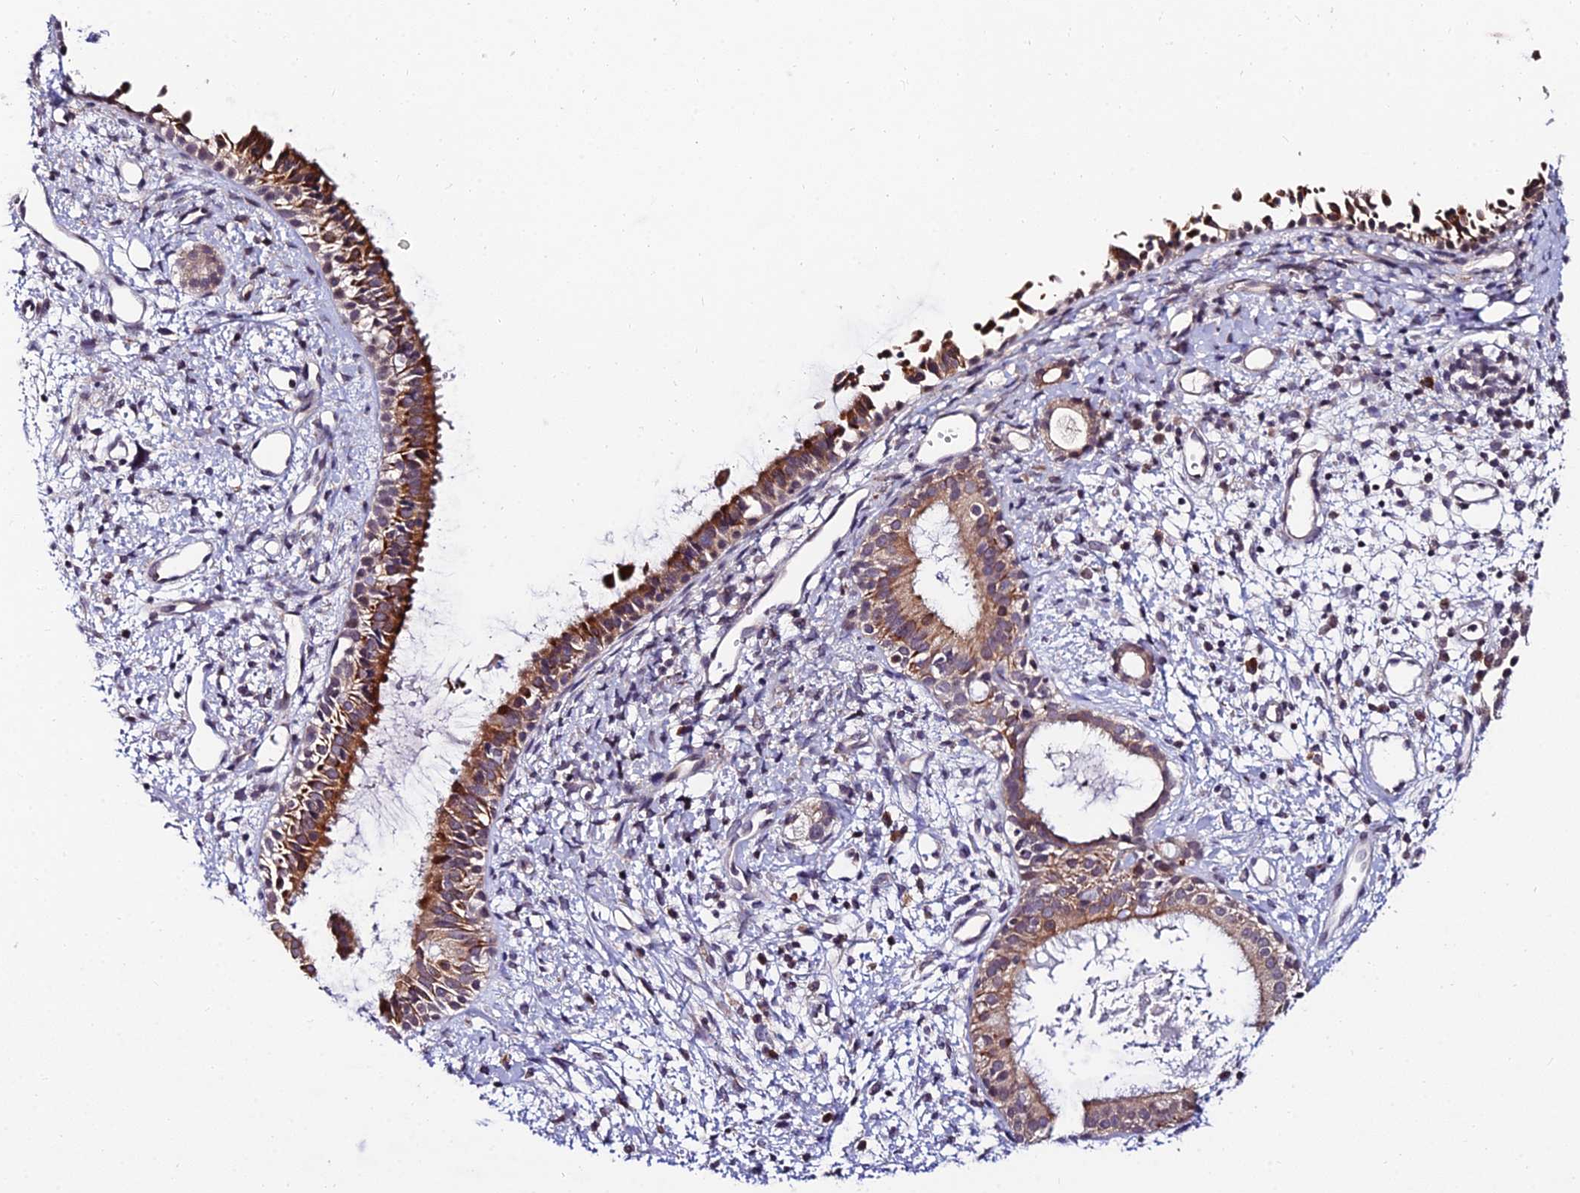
{"staining": {"intensity": "strong", "quantity": ">75%", "location": "cytoplasmic/membranous"}, "tissue": "nasopharynx", "cell_type": "Respiratory epithelial cells", "image_type": "normal", "snomed": [{"axis": "morphology", "description": "Normal tissue, NOS"}, {"axis": "topography", "description": "Nasopharynx"}], "caption": "High-power microscopy captured an immunohistochemistry (IHC) micrograph of benign nasopharynx, revealing strong cytoplasmic/membranous positivity in about >75% of respiratory epithelial cells. The staining is performed using DAB (3,3'-diaminobenzidine) brown chromogen to label protein expression. The nuclei are counter-stained blue using hematoxylin.", "gene": "CDNF", "patient": {"sex": "male", "age": 22}}